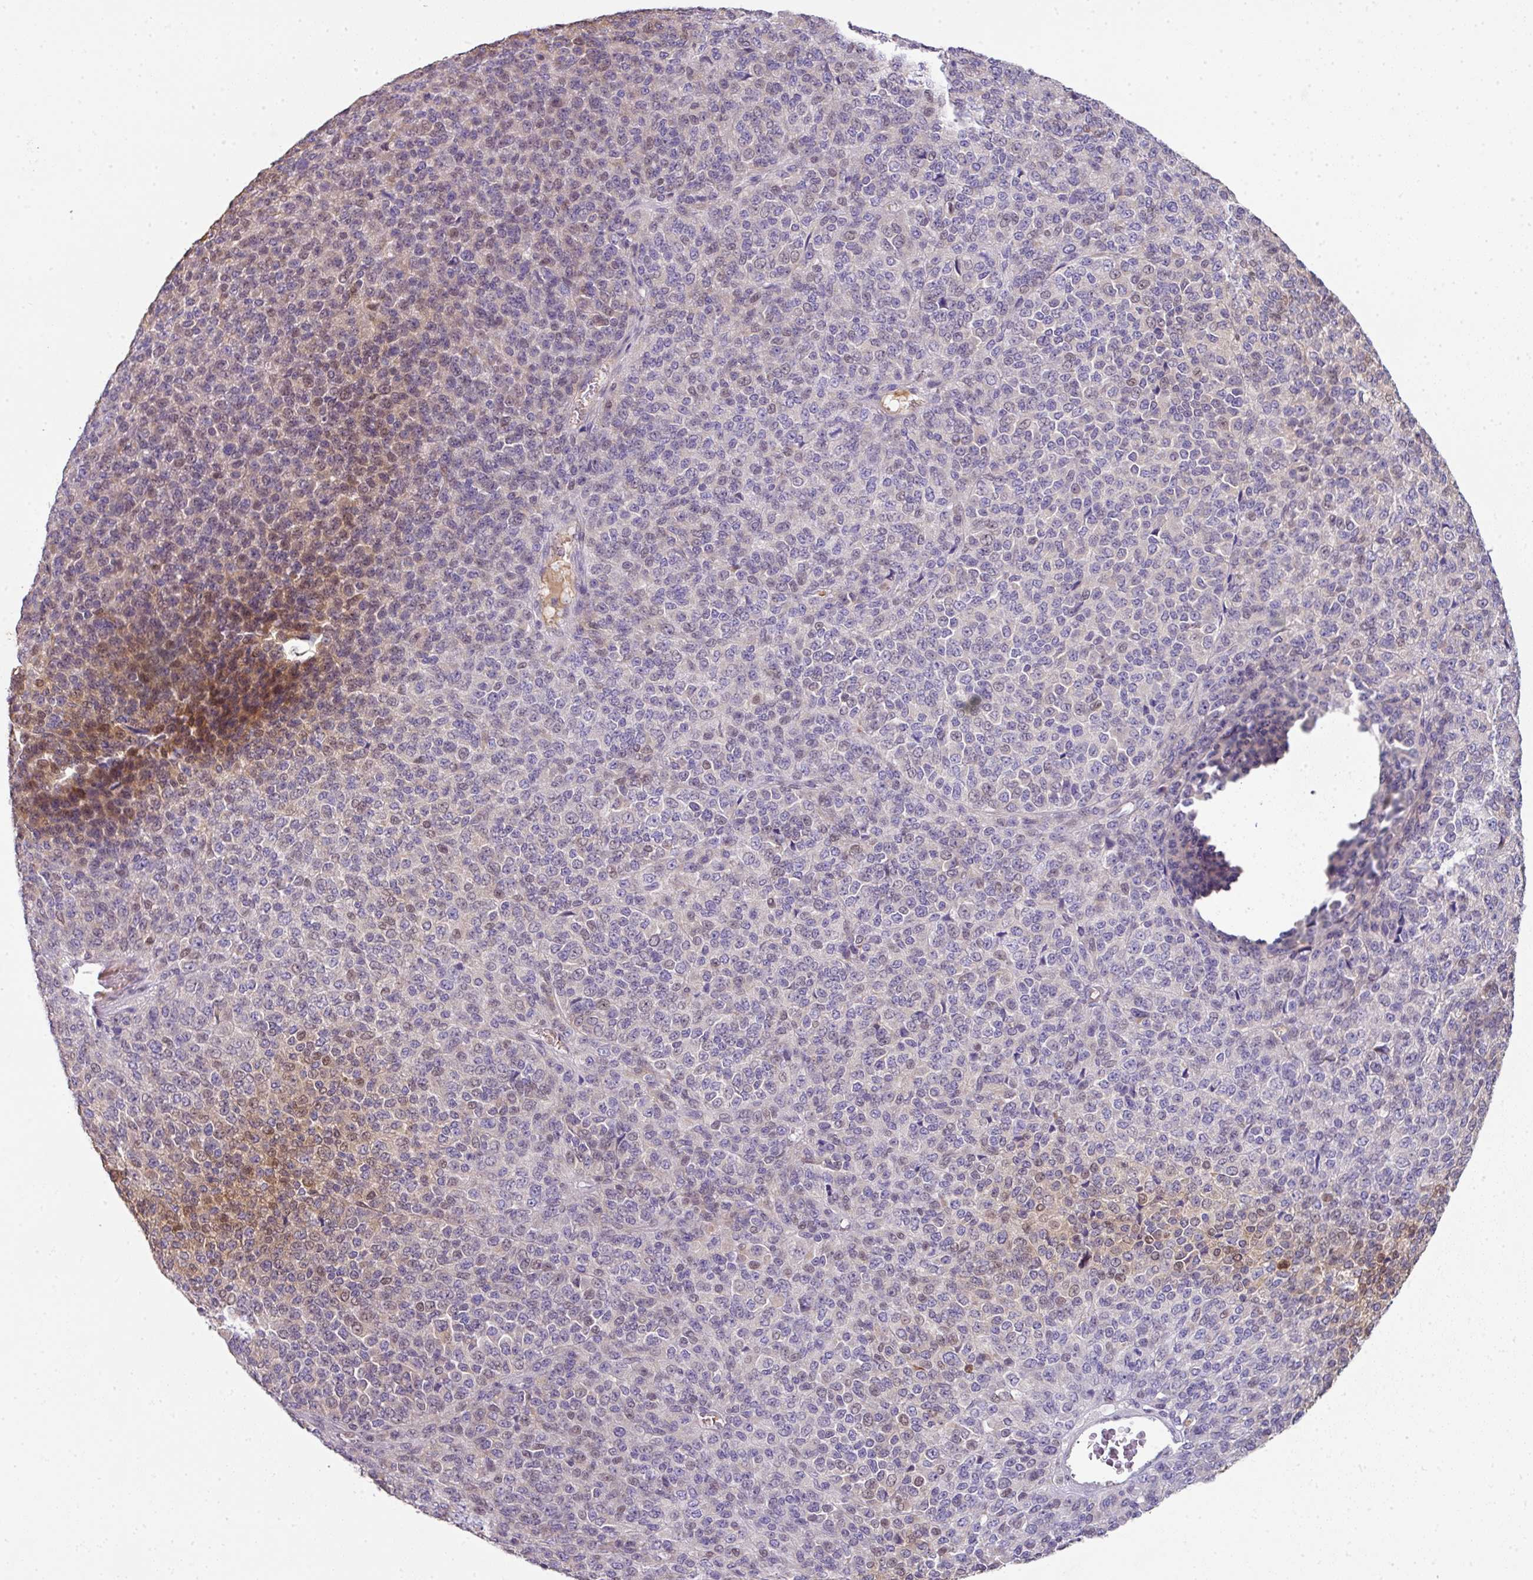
{"staining": {"intensity": "moderate", "quantity": "<25%", "location": "nuclear"}, "tissue": "melanoma", "cell_type": "Tumor cells", "image_type": "cancer", "snomed": [{"axis": "morphology", "description": "Malignant melanoma, Metastatic site"}, {"axis": "topography", "description": "Brain"}], "caption": "There is low levels of moderate nuclear expression in tumor cells of malignant melanoma (metastatic site), as demonstrated by immunohistochemical staining (brown color).", "gene": "ANKRD18A", "patient": {"sex": "female", "age": 56}}